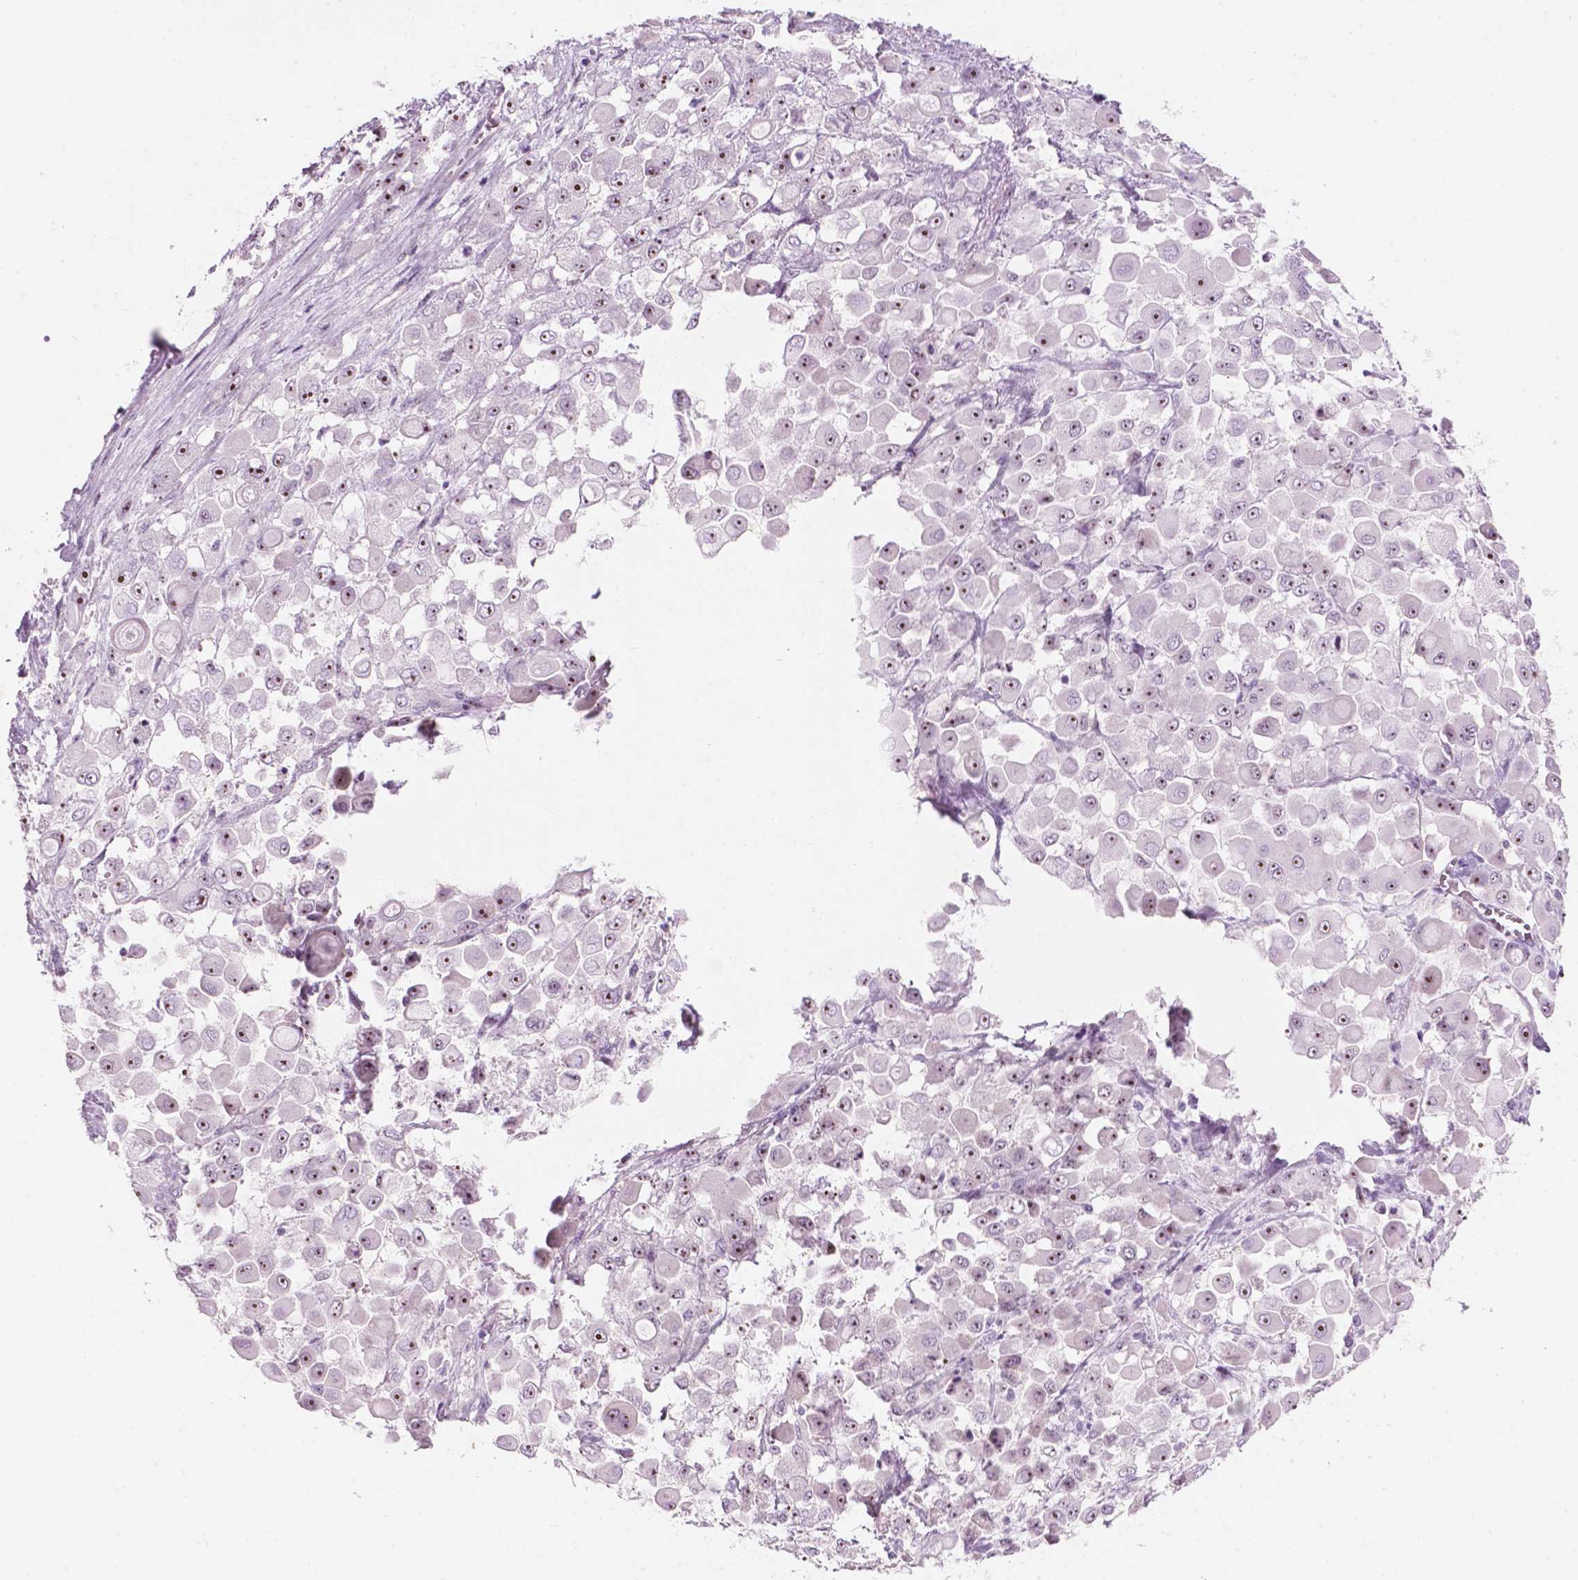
{"staining": {"intensity": "strong", "quantity": "25%-75%", "location": "nuclear"}, "tissue": "stomach cancer", "cell_type": "Tumor cells", "image_type": "cancer", "snomed": [{"axis": "morphology", "description": "Adenocarcinoma, NOS"}, {"axis": "topography", "description": "Stomach"}], "caption": "DAB immunohistochemical staining of adenocarcinoma (stomach) reveals strong nuclear protein expression in about 25%-75% of tumor cells.", "gene": "ZNF853", "patient": {"sex": "female", "age": 76}}